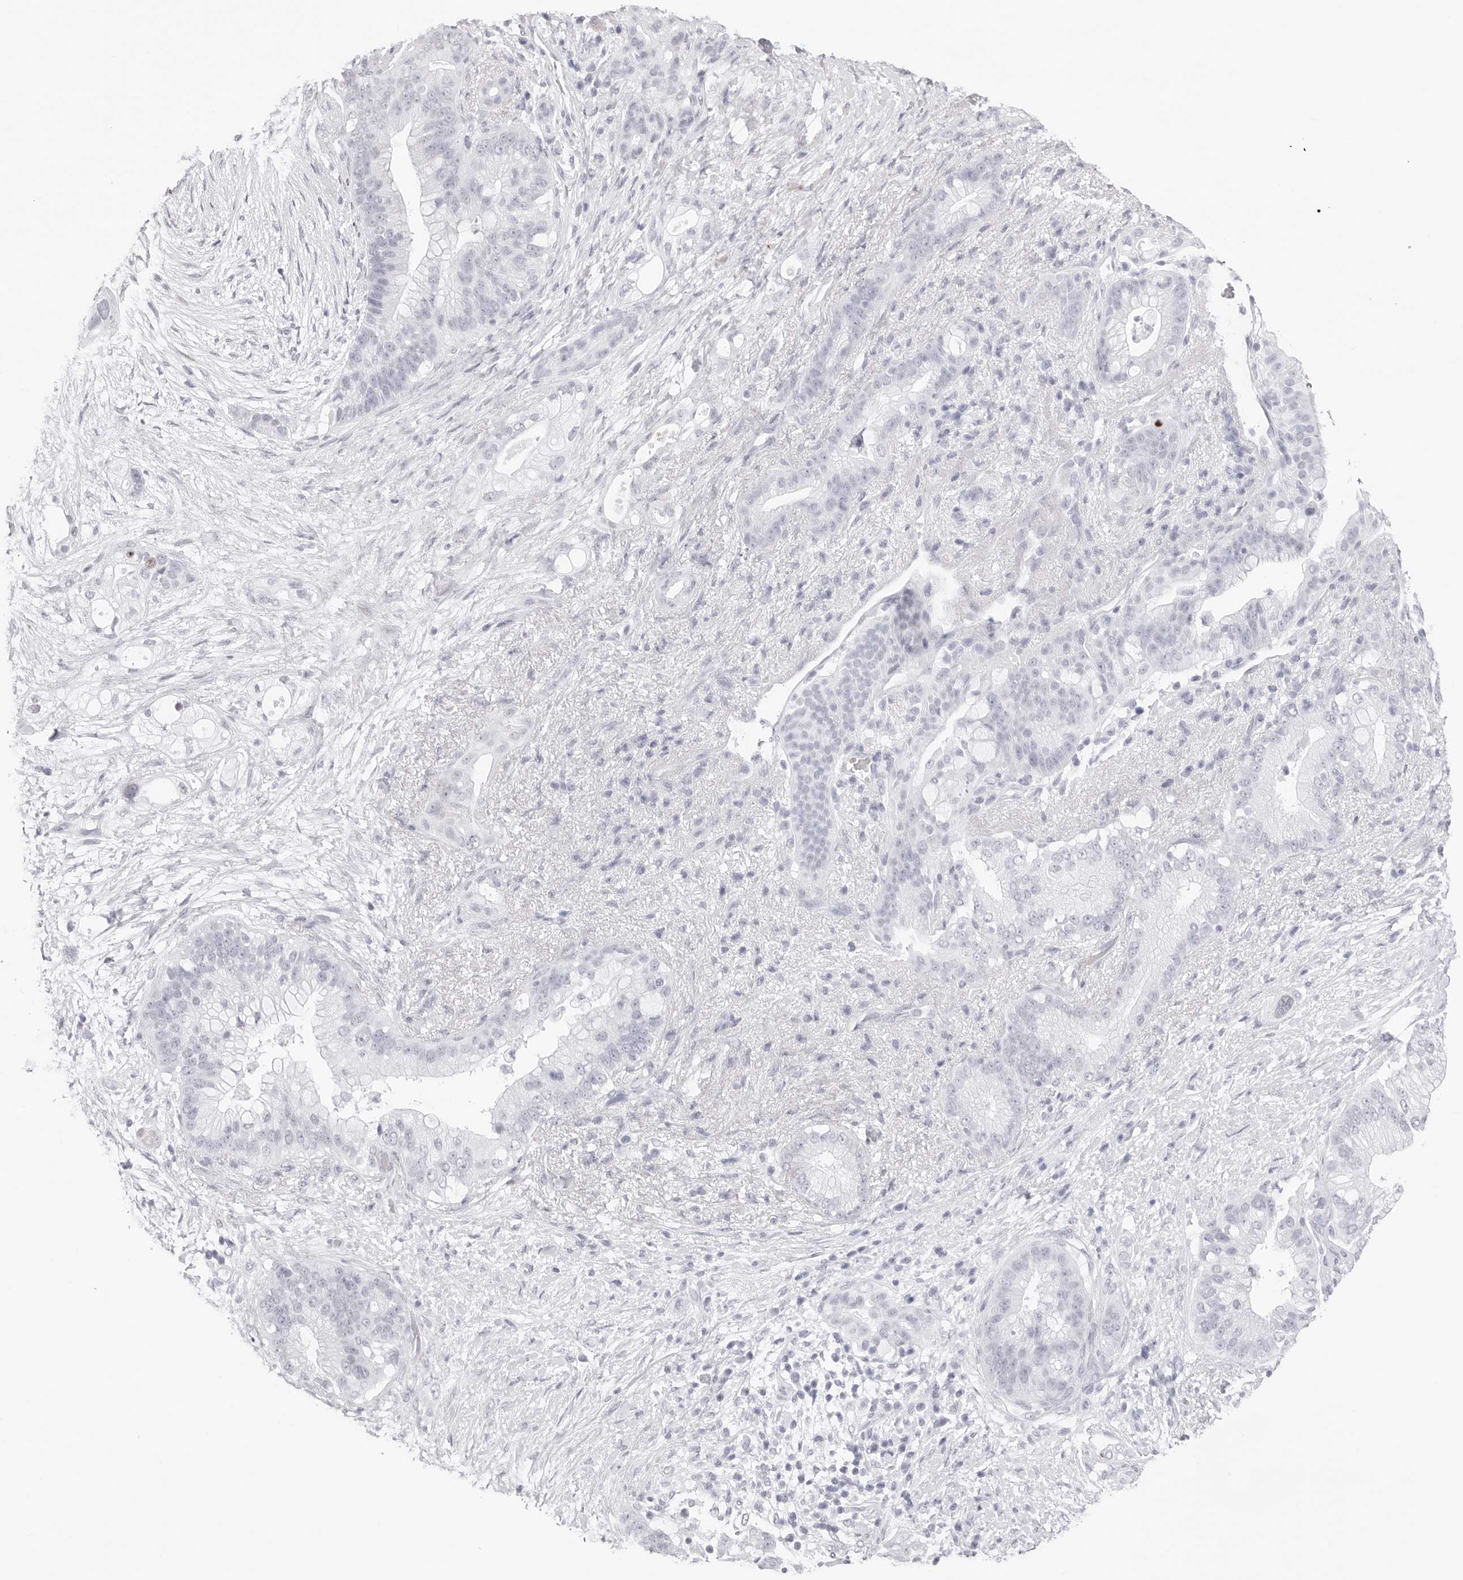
{"staining": {"intensity": "negative", "quantity": "none", "location": "none"}, "tissue": "pancreatic cancer", "cell_type": "Tumor cells", "image_type": "cancer", "snomed": [{"axis": "morphology", "description": "Adenocarcinoma, NOS"}, {"axis": "topography", "description": "Pancreas"}], "caption": "Human pancreatic cancer (adenocarcinoma) stained for a protein using IHC shows no staining in tumor cells.", "gene": "TSSK1B", "patient": {"sex": "male", "age": 53}}